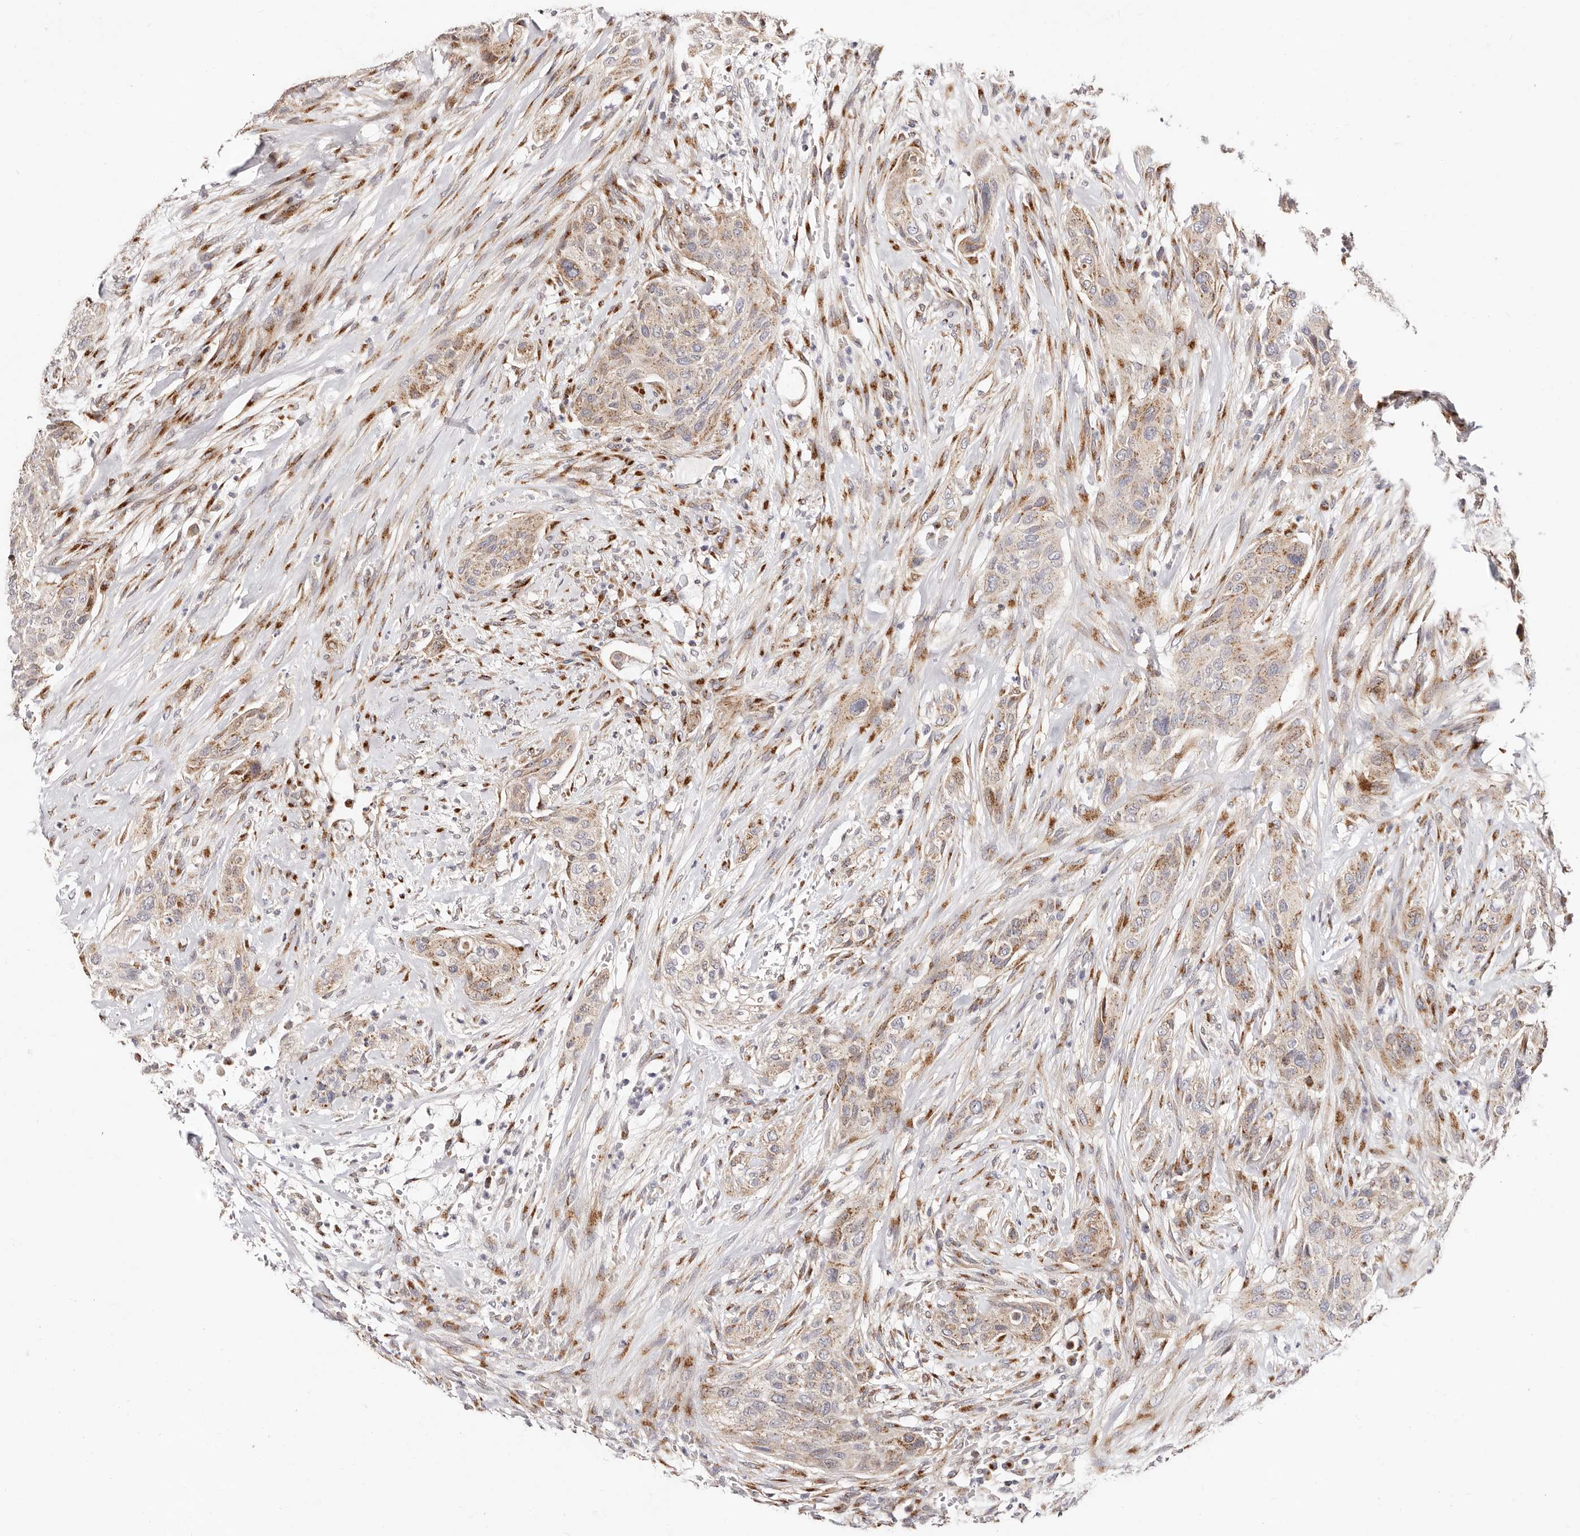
{"staining": {"intensity": "weak", "quantity": ">75%", "location": "cytoplasmic/membranous"}, "tissue": "urothelial cancer", "cell_type": "Tumor cells", "image_type": "cancer", "snomed": [{"axis": "morphology", "description": "Urothelial carcinoma, High grade"}, {"axis": "topography", "description": "Urinary bladder"}], "caption": "Human urothelial carcinoma (high-grade) stained with a protein marker reveals weak staining in tumor cells.", "gene": "MAPK6", "patient": {"sex": "male", "age": 35}}